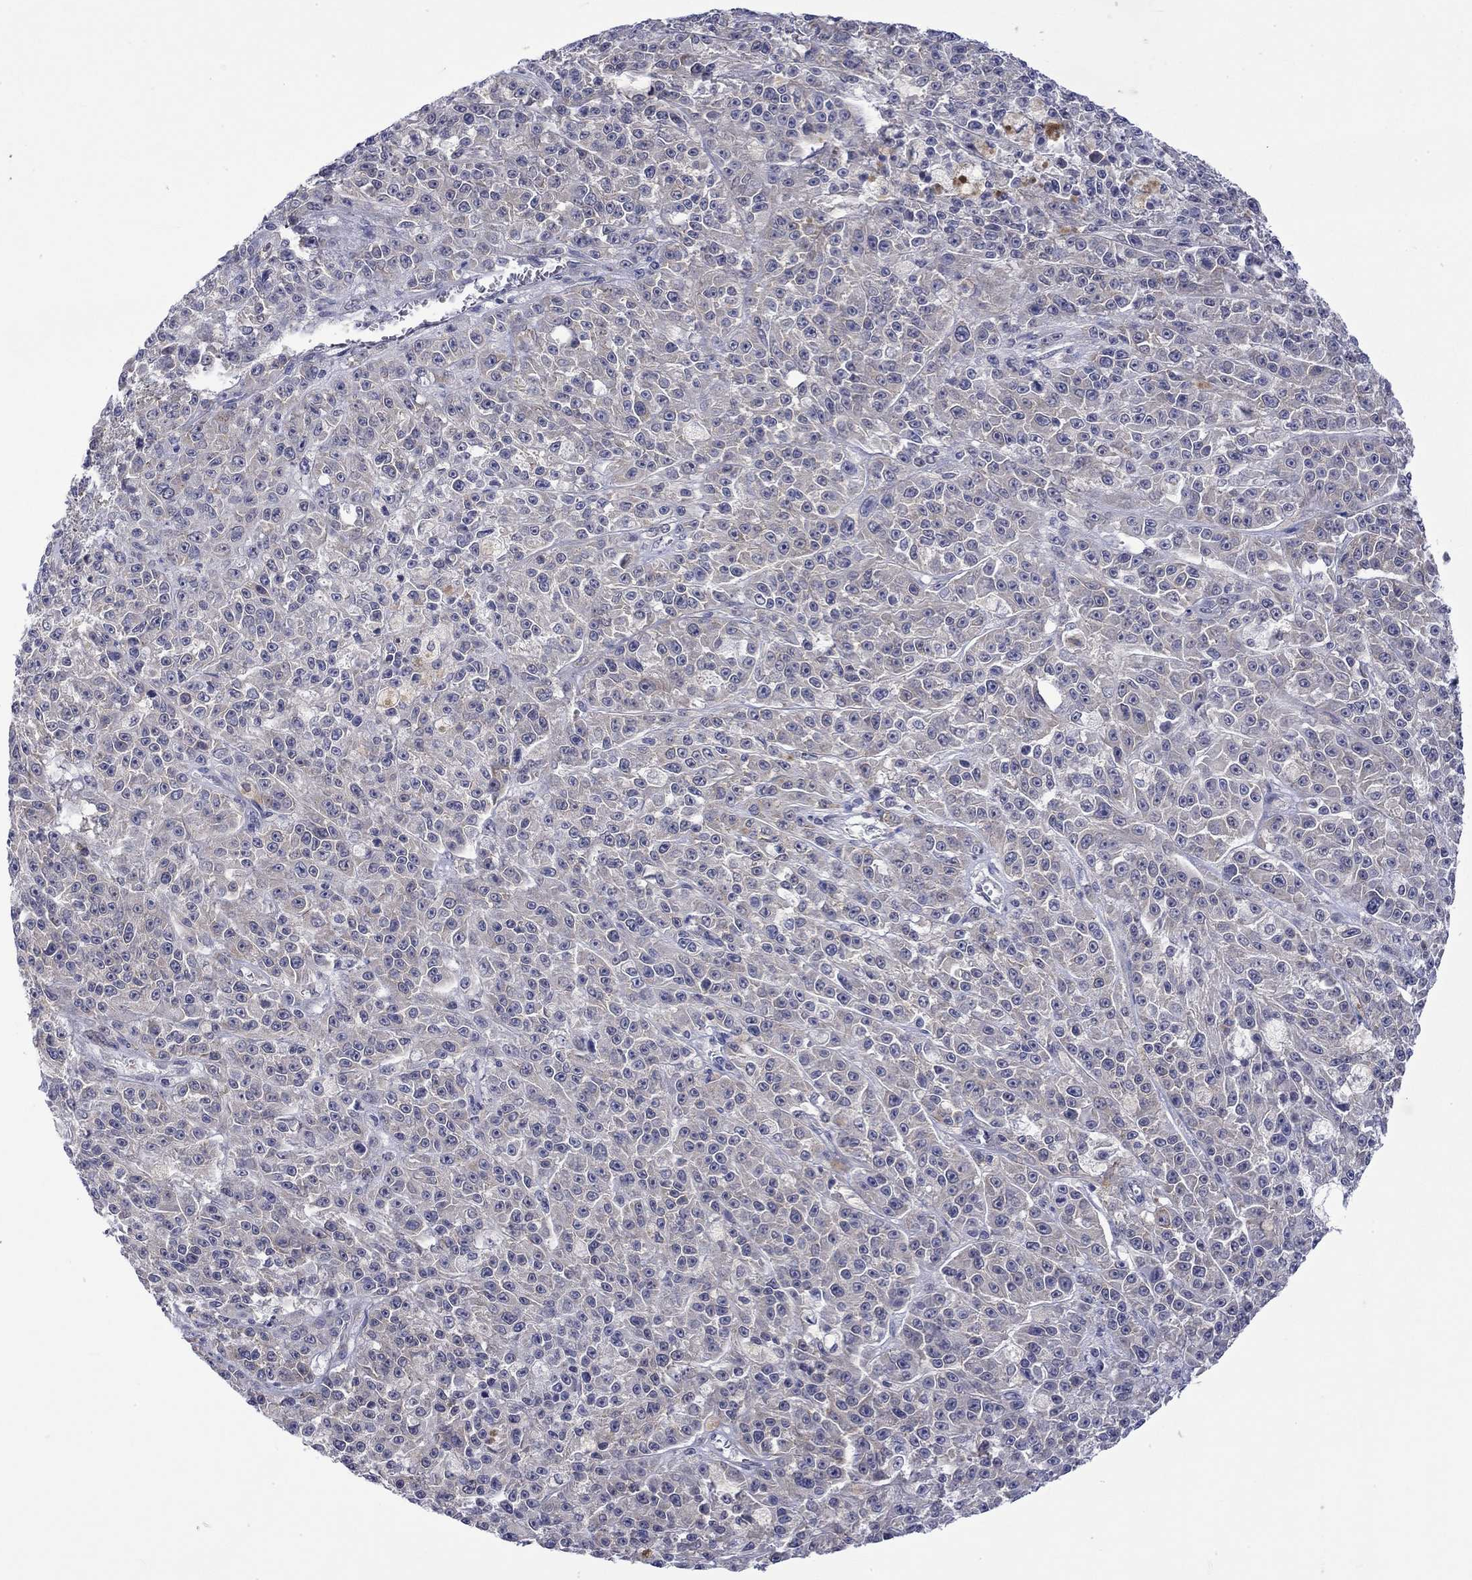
{"staining": {"intensity": "negative", "quantity": "none", "location": "none"}, "tissue": "melanoma", "cell_type": "Tumor cells", "image_type": "cancer", "snomed": [{"axis": "morphology", "description": "Malignant melanoma, NOS"}, {"axis": "topography", "description": "Skin"}], "caption": "DAB (3,3'-diaminobenzidine) immunohistochemical staining of melanoma reveals no significant staining in tumor cells.", "gene": "CERS1", "patient": {"sex": "female", "age": 58}}